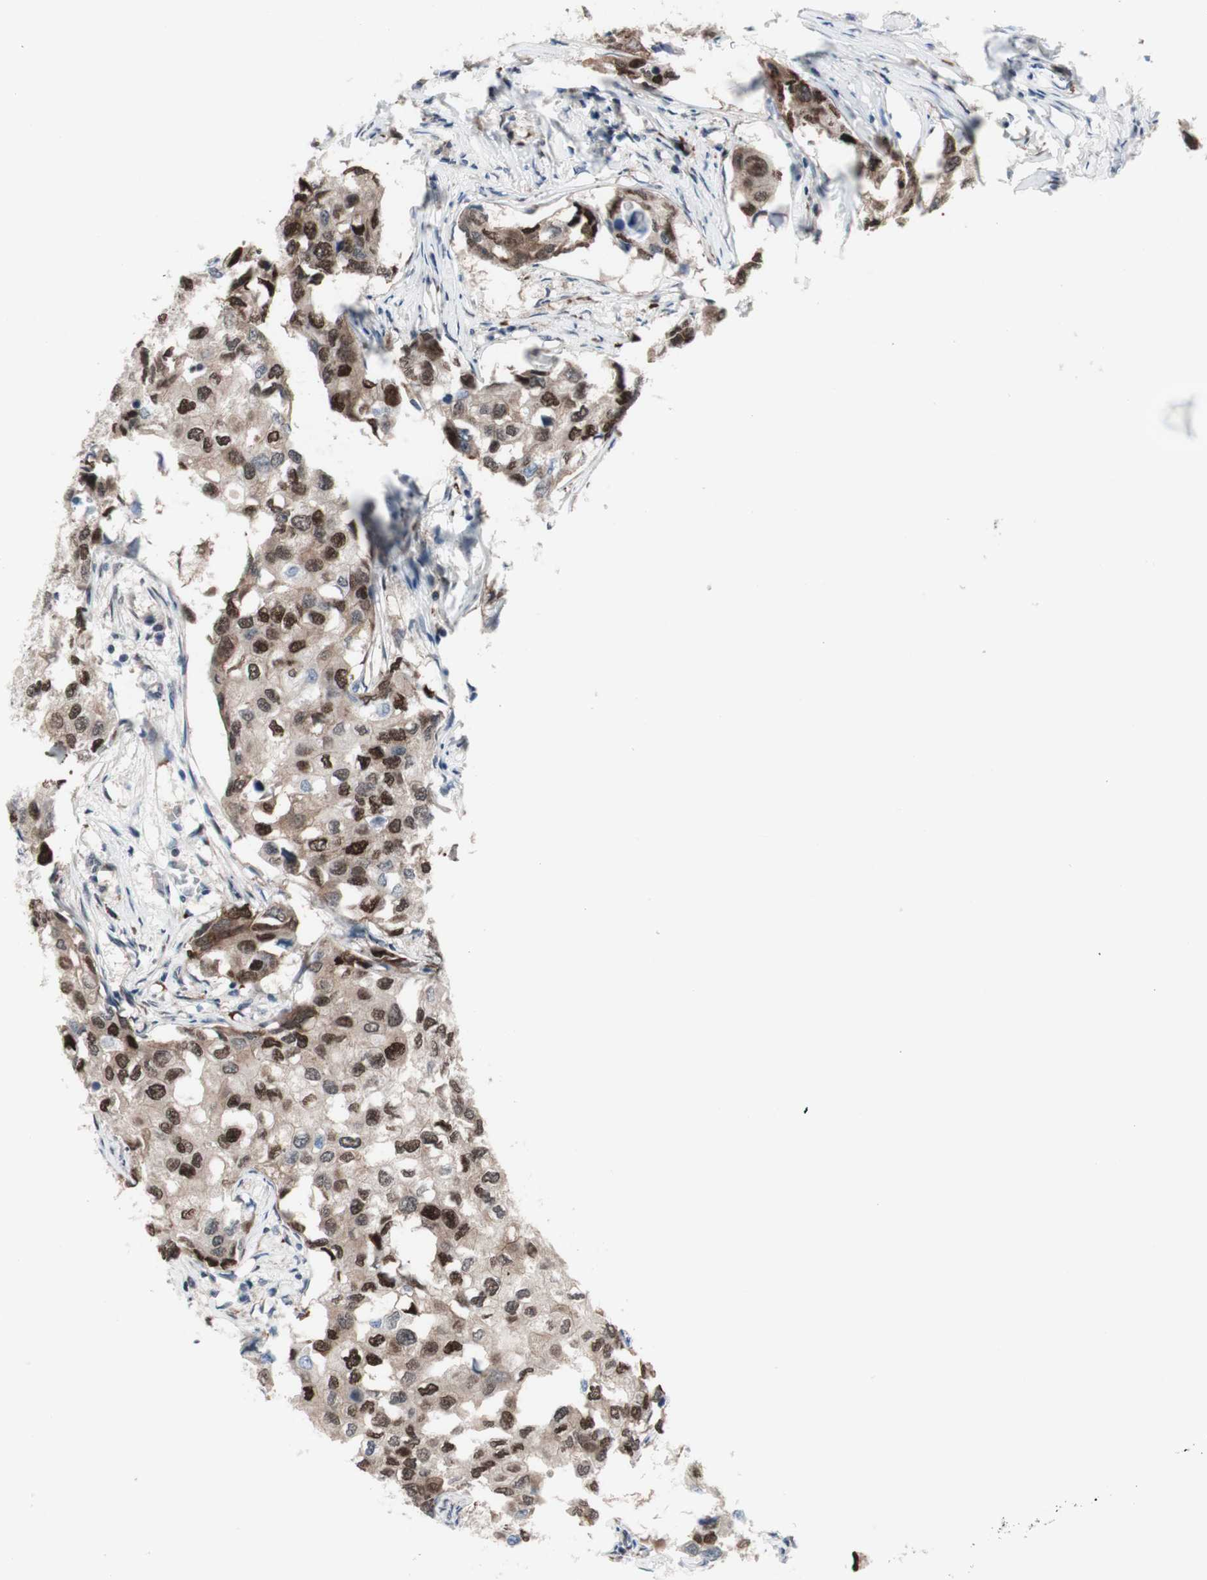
{"staining": {"intensity": "moderate", "quantity": ">75%", "location": "nuclear"}, "tissue": "breast cancer", "cell_type": "Tumor cells", "image_type": "cancer", "snomed": [{"axis": "morphology", "description": "Duct carcinoma"}, {"axis": "topography", "description": "Breast"}], "caption": "A brown stain labels moderate nuclear staining of a protein in human invasive ductal carcinoma (breast) tumor cells.", "gene": "PHTF2", "patient": {"sex": "female", "age": 27}}